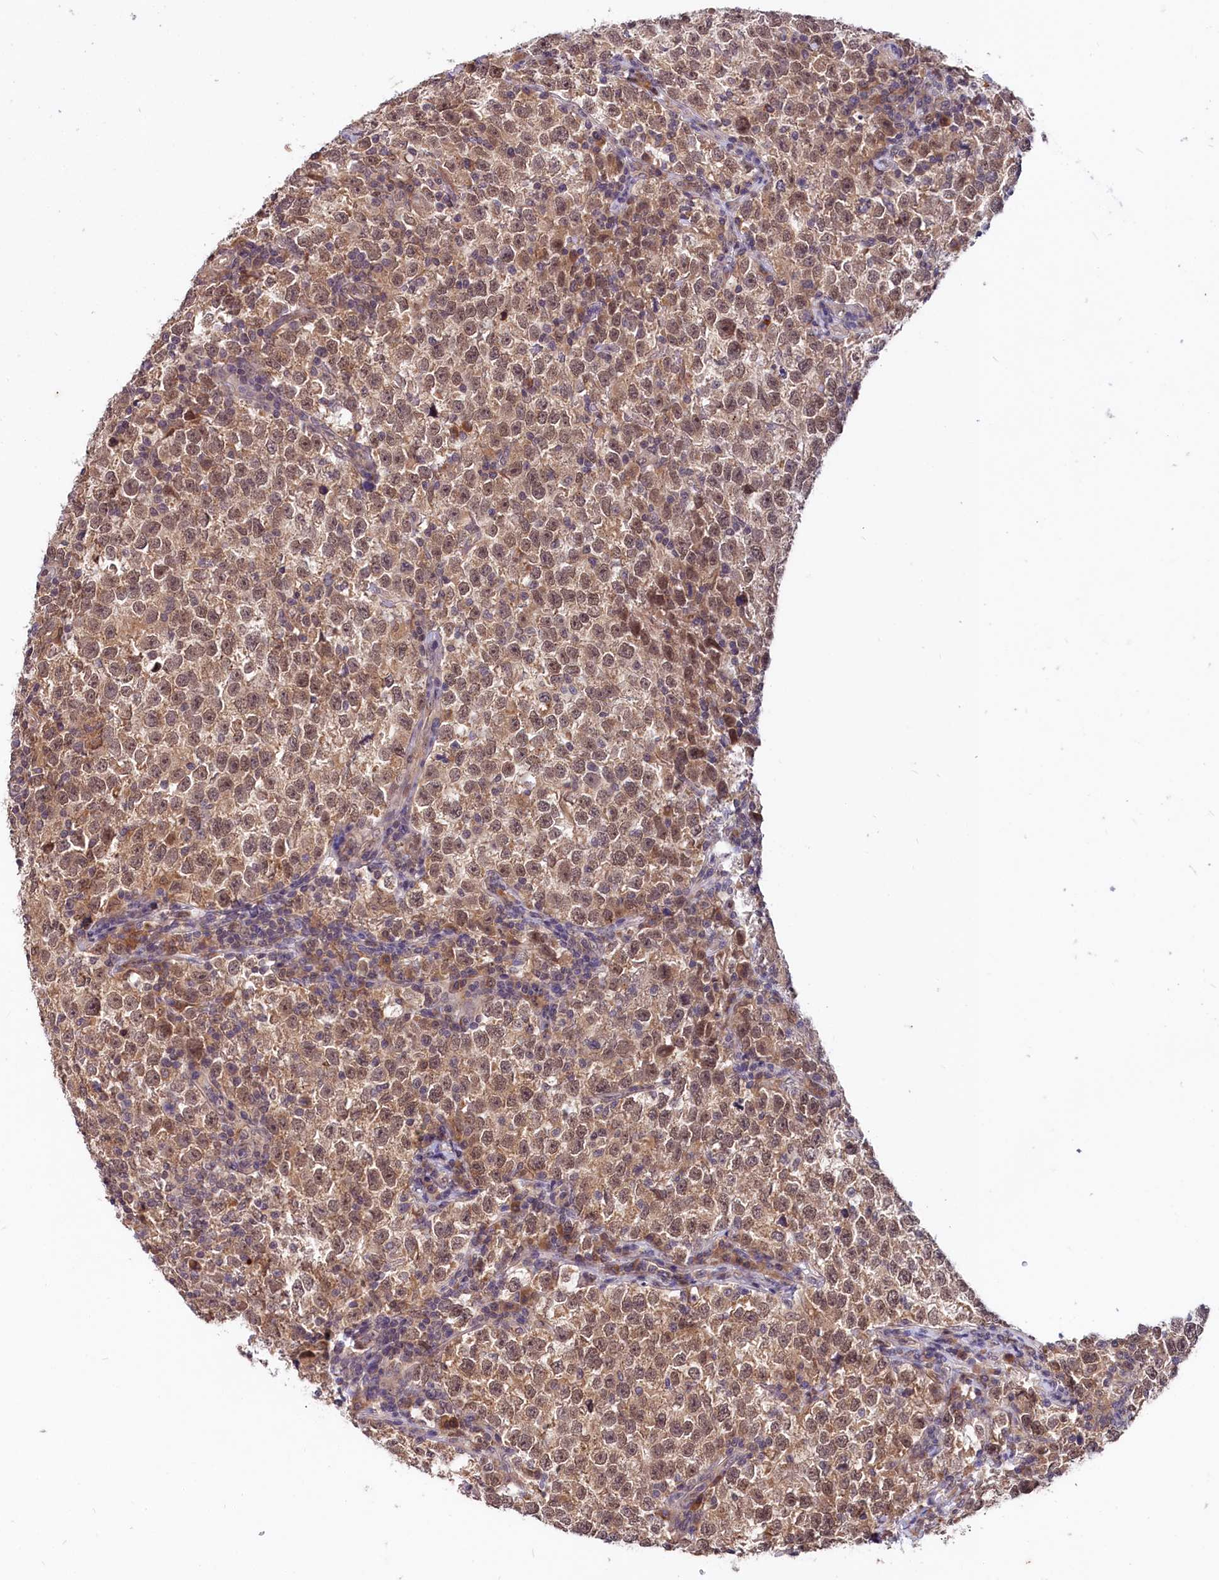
{"staining": {"intensity": "moderate", "quantity": ">75%", "location": "cytoplasmic/membranous,nuclear"}, "tissue": "testis cancer", "cell_type": "Tumor cells", "image_type": "cancer", "snomed": [{"axis": "morphology", "description": "Normal tissue, NOS"}, {"axis": "morphology", "description": "Seminoma, NOS"}, {"axis": "topography", "description": "Testis"}], "caption": "IHC micrograph of neoplastic tissue: human testis cancer stained using immunohistochemistry exhibits medium levels of moderate protein expression localized specifically in the cytoplasmic/membranous and nuclear of tumor cells, appearing as a cytoplasmic/membranous and nuclear brown color.", "gene": "UBE3A", "patient": {"sex": "male", "age": 43}}